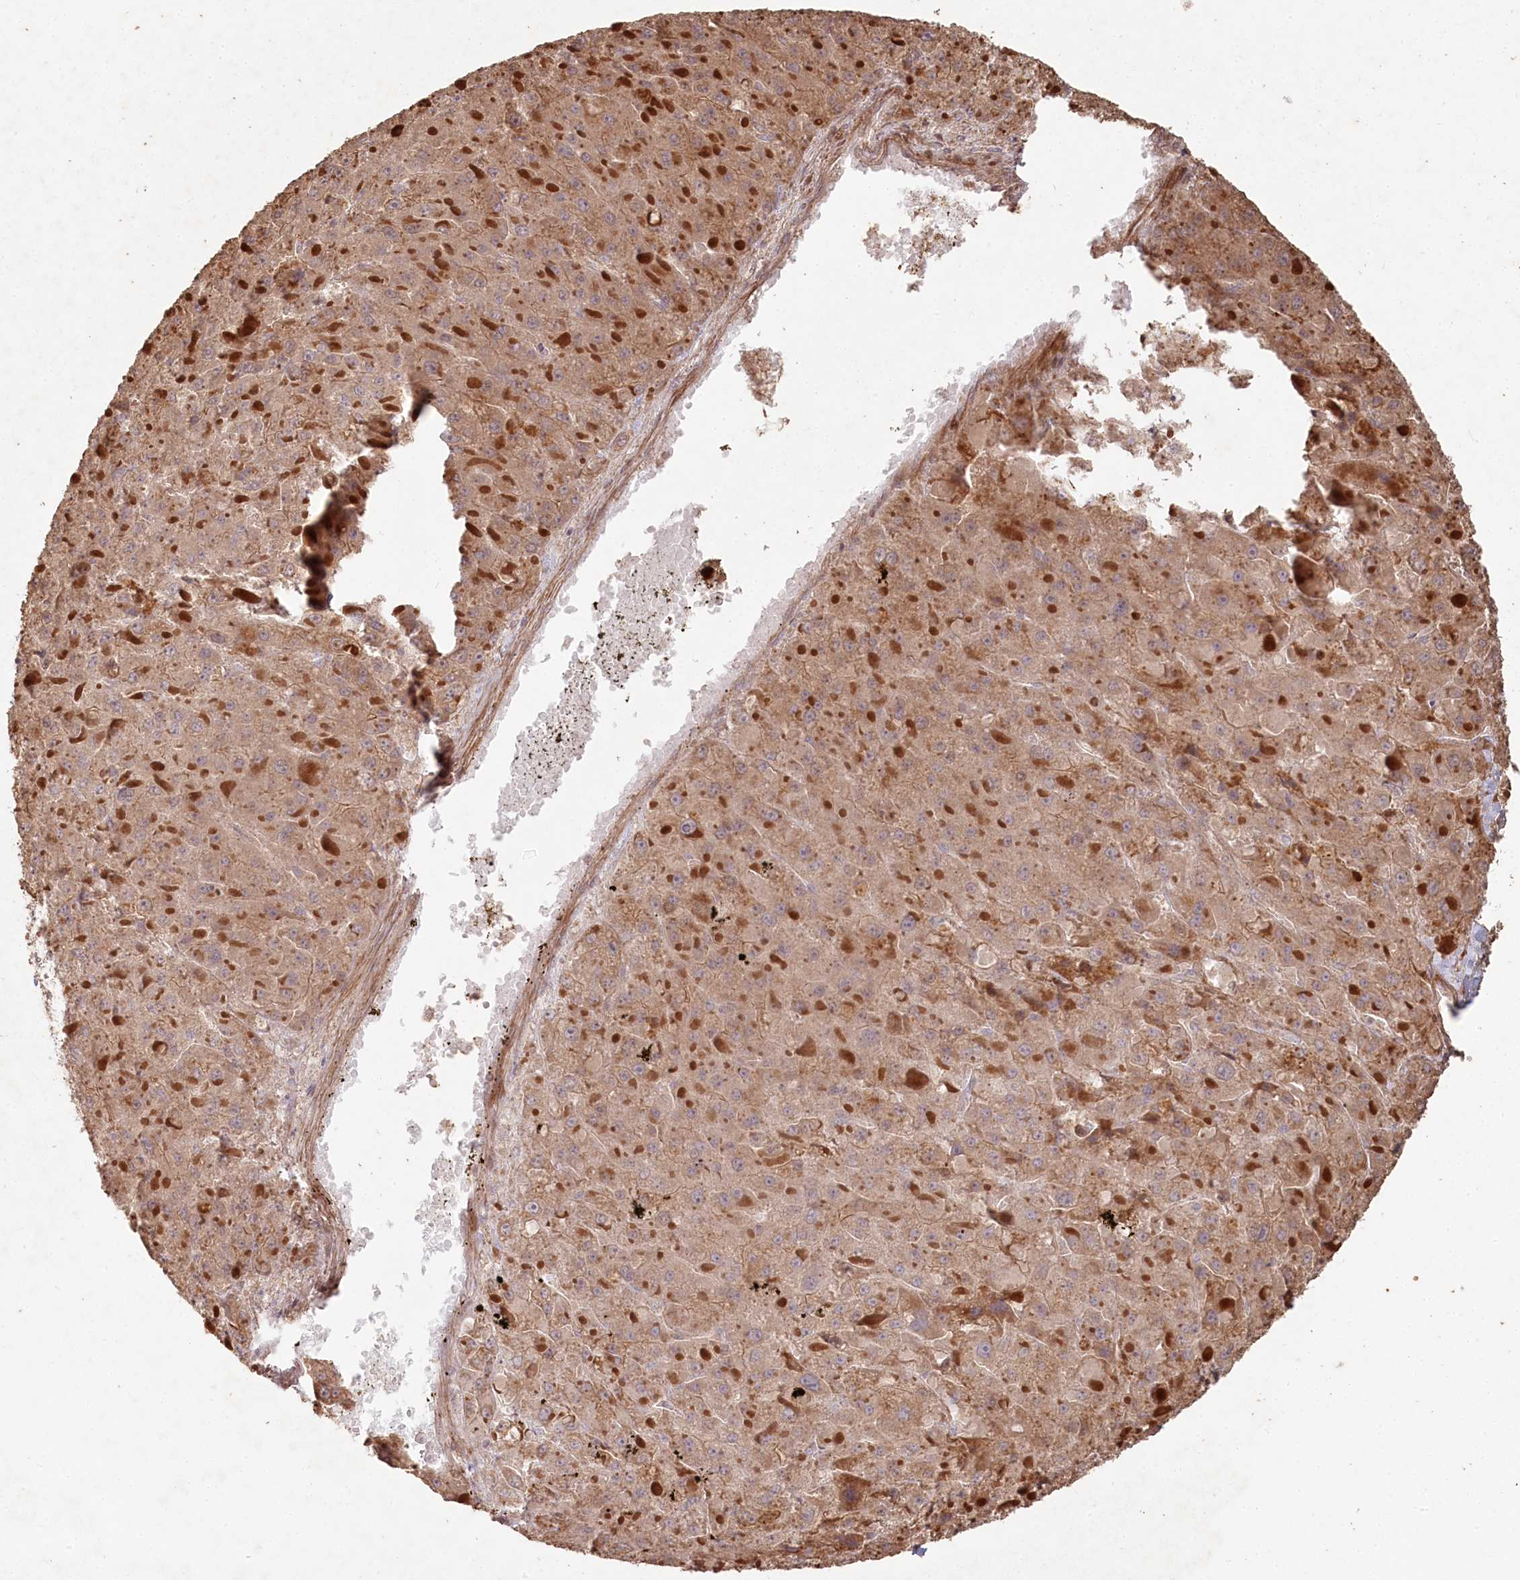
{"staining": {"intensity": "moderate", "quantity": ">75%", "location": "cytoplasmic/membranous"}, "tissue": "liver cancer", "cell_type": "Tumor cells", "image_type": "cancer", "snomed": [{"axis": "morphology", "description": "Carcinoma, Hepatocellular, NOS"}, {"axis": "topography", "description": "Liver"}], "caption": "Human liver hepatocellular carcinoma stained with a protein marker displays moderate staining in tumor cells.", "gene": "HAL", "patient": {"sex": "female", "age": 73}}